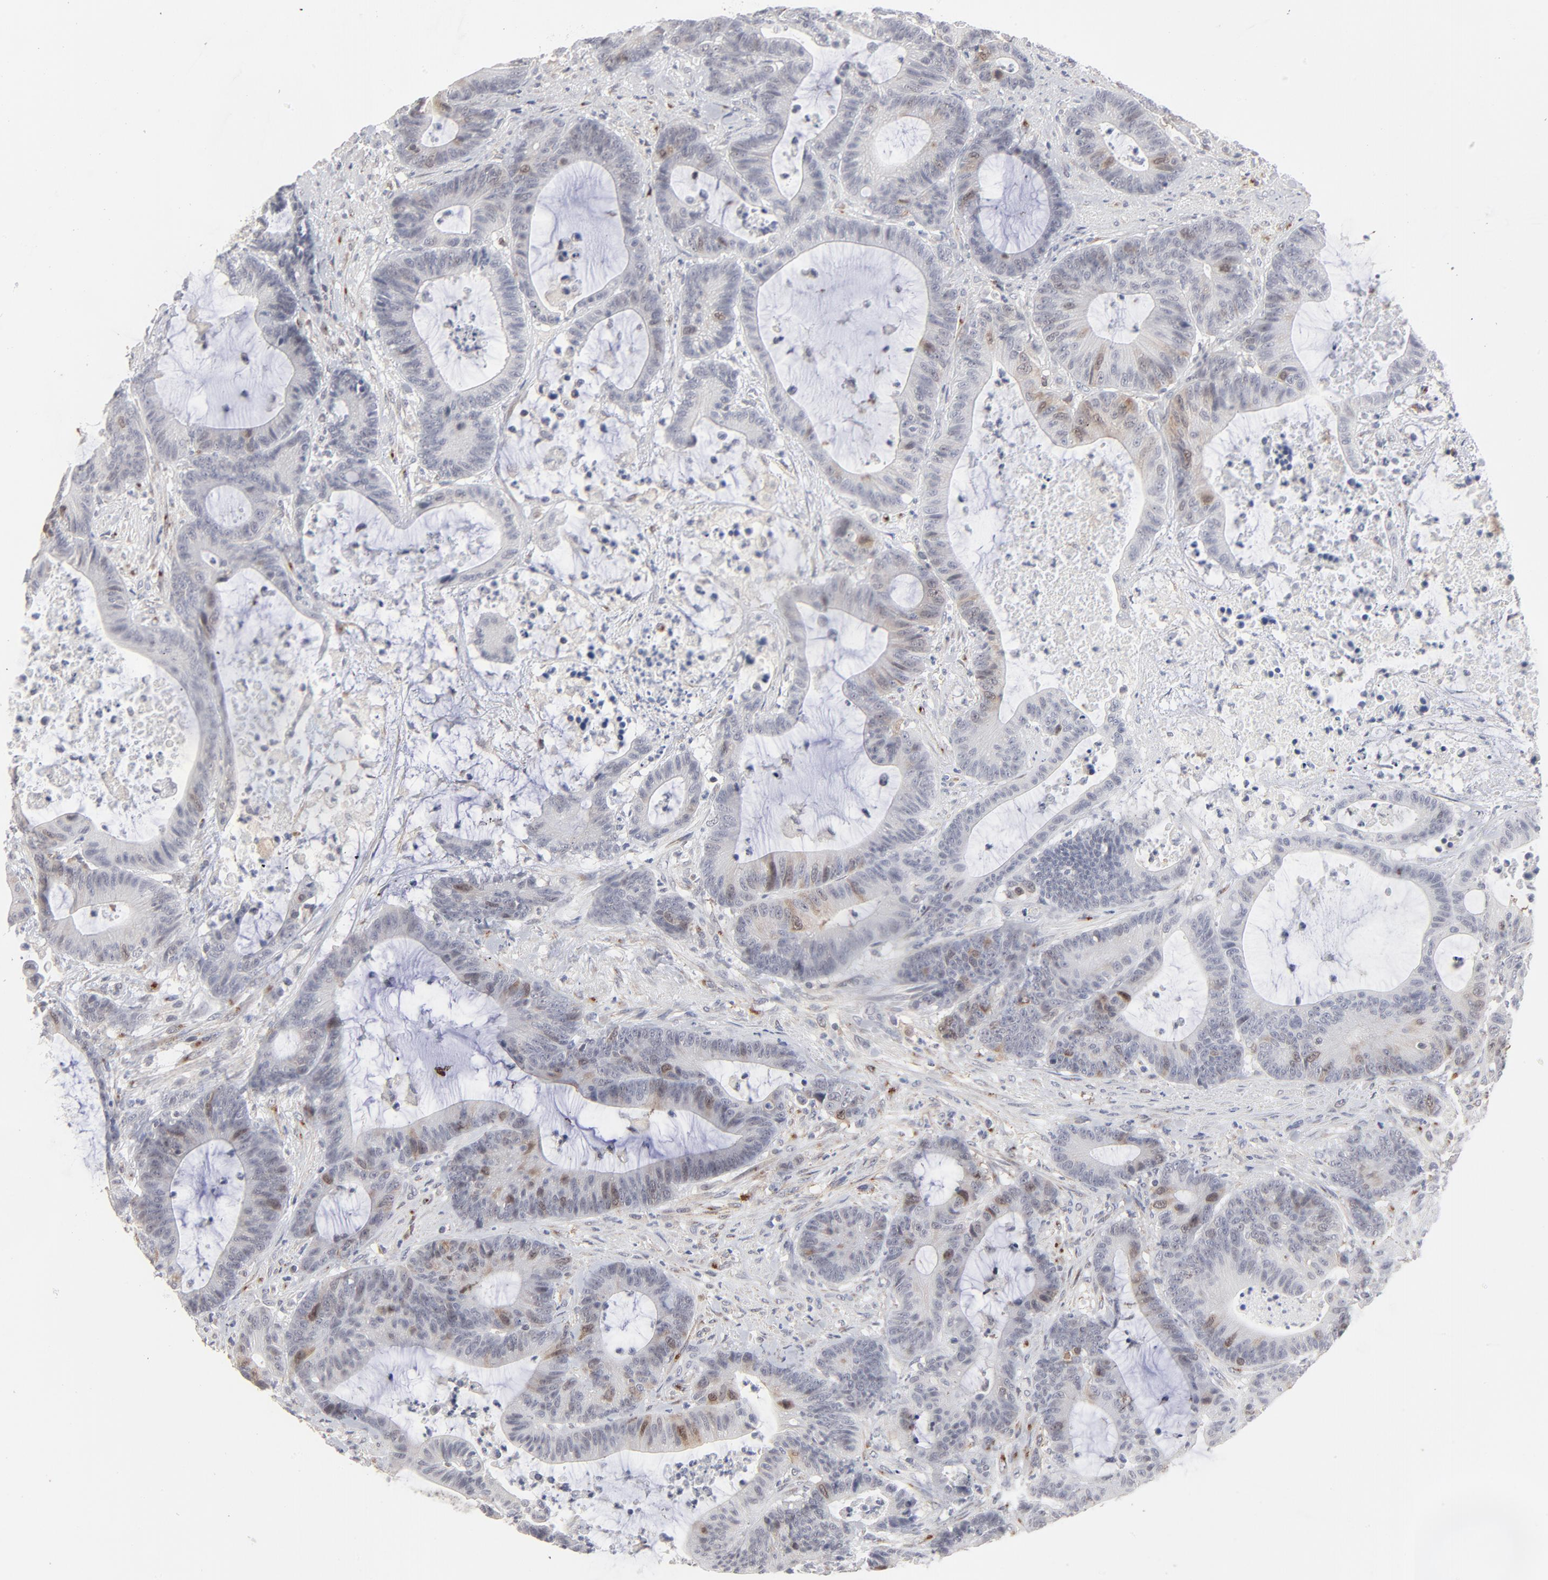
{"staining": {"intensity": "weak", "quantity": "<25%", "location": "cytoplasmic/membranous,nuclear"}, "tissue": "colorectal cancer", "cell_type": "Tumor cells", "image_type": "cancer", "snomed": [{"axis": "morphology", "description": "Adenocarcinoma, NOS"}, {"axis": "topography", "description": "Colon"}], "caption": "Immunohistochemistry micrograph of human colorectal cancer (adenocarcinoma) stained for a protein (brown), which displays no expression in tumor cells.", "gene": "AURKA", "patient": {"sex": "female", "age": 84}}